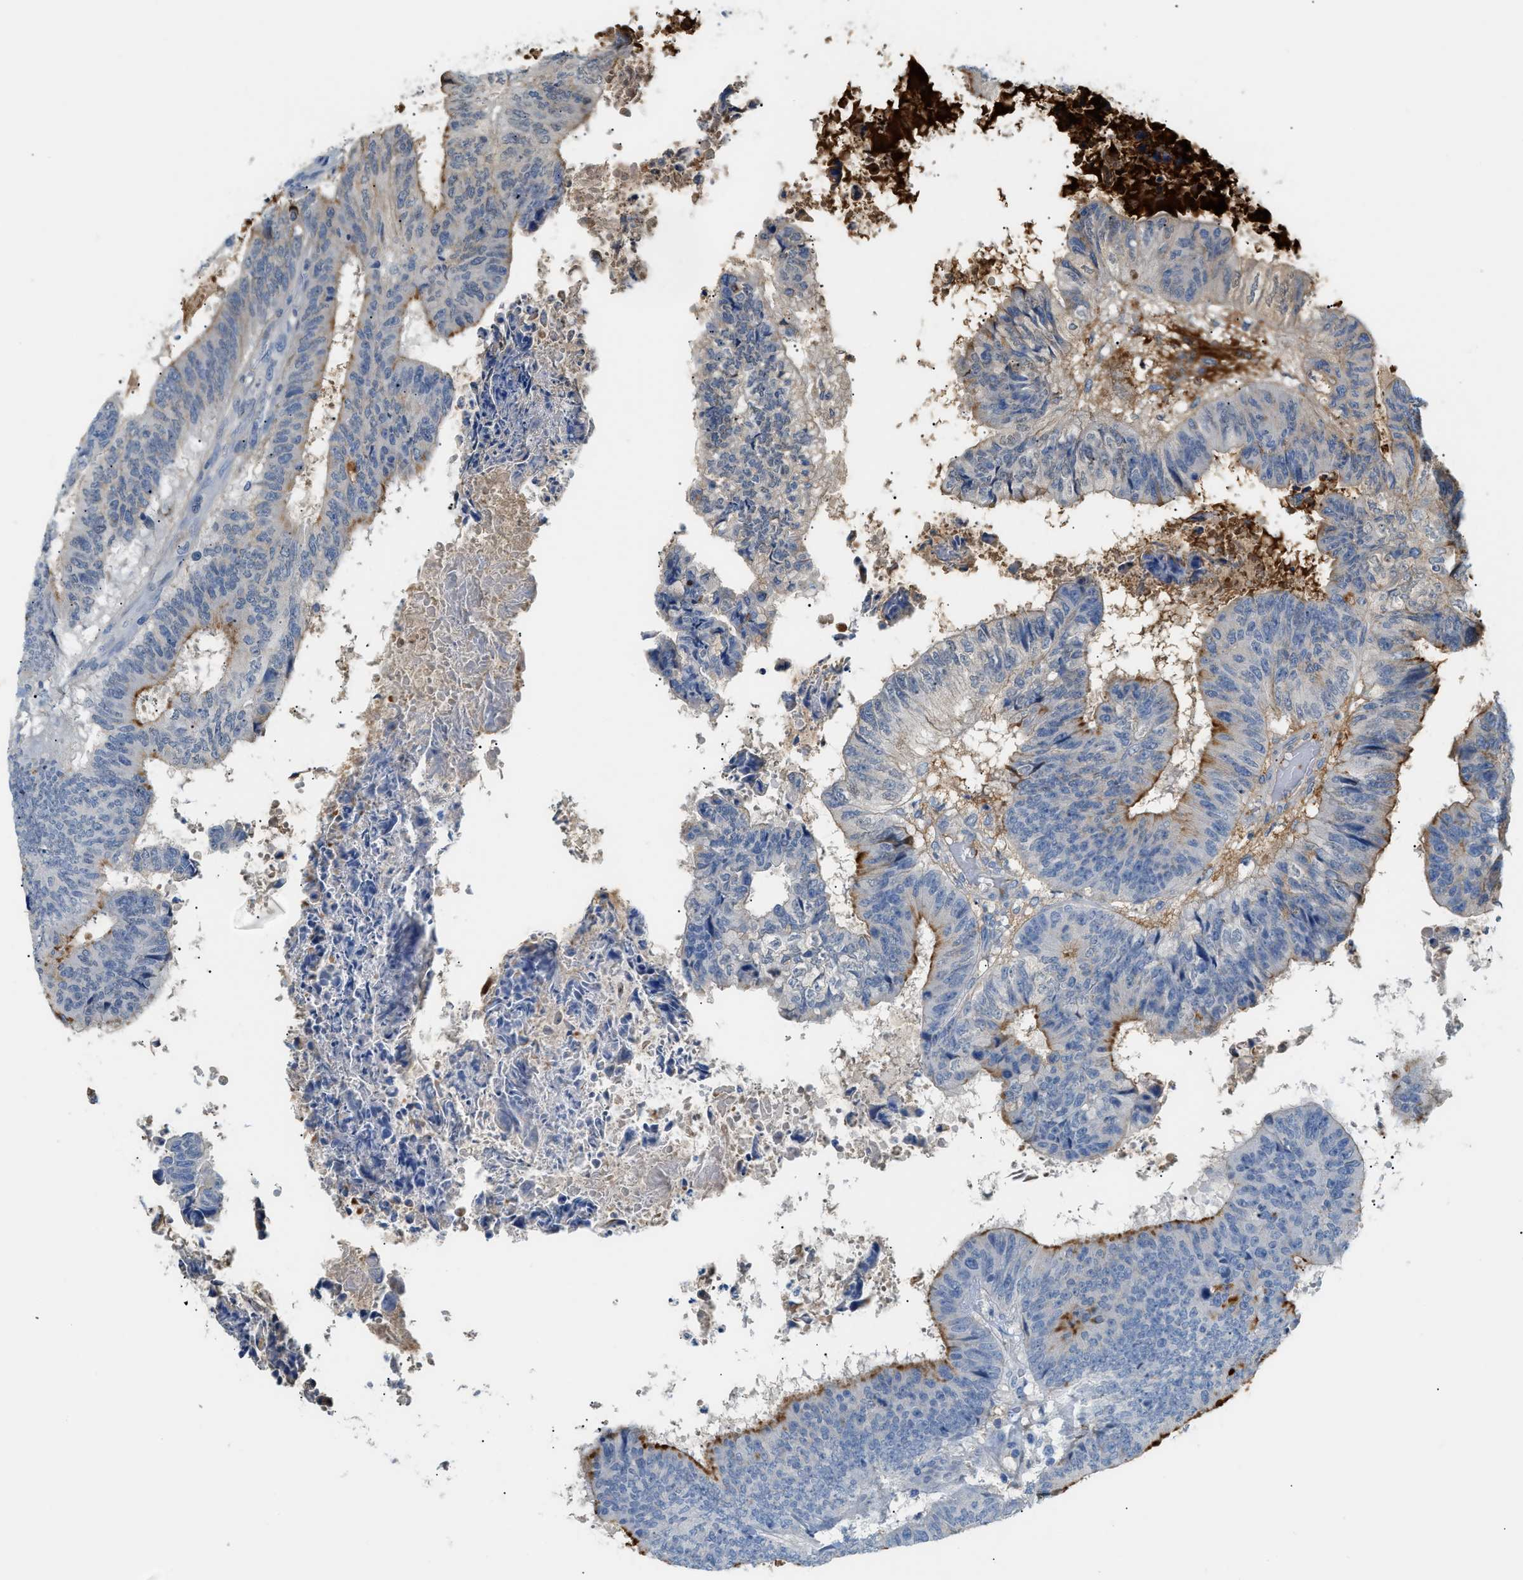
{"staining": {"intensity": "moderate", "quantity": "25%-75%", "location": "cytoplasmic/membranous"}, "tissue": "colorectal cancer", "cell_type": "Tumor cells", "image_type": "cancer", "snomed": [{"axis": "morphology", "description": "Adenocarcinoma, NOS"}, {"axis": "topography", "description": "Rectum"}], "caption": "The photomicrograph exhibits immunohistochemical staining of colorectal cancer (adenocarcinoma). There is moderate cytoplasmic/membranous staining is seen in about 25%-75% of tumor cells.", "gene": "CFI", "patient": {"sex": "male", "age": 72}}